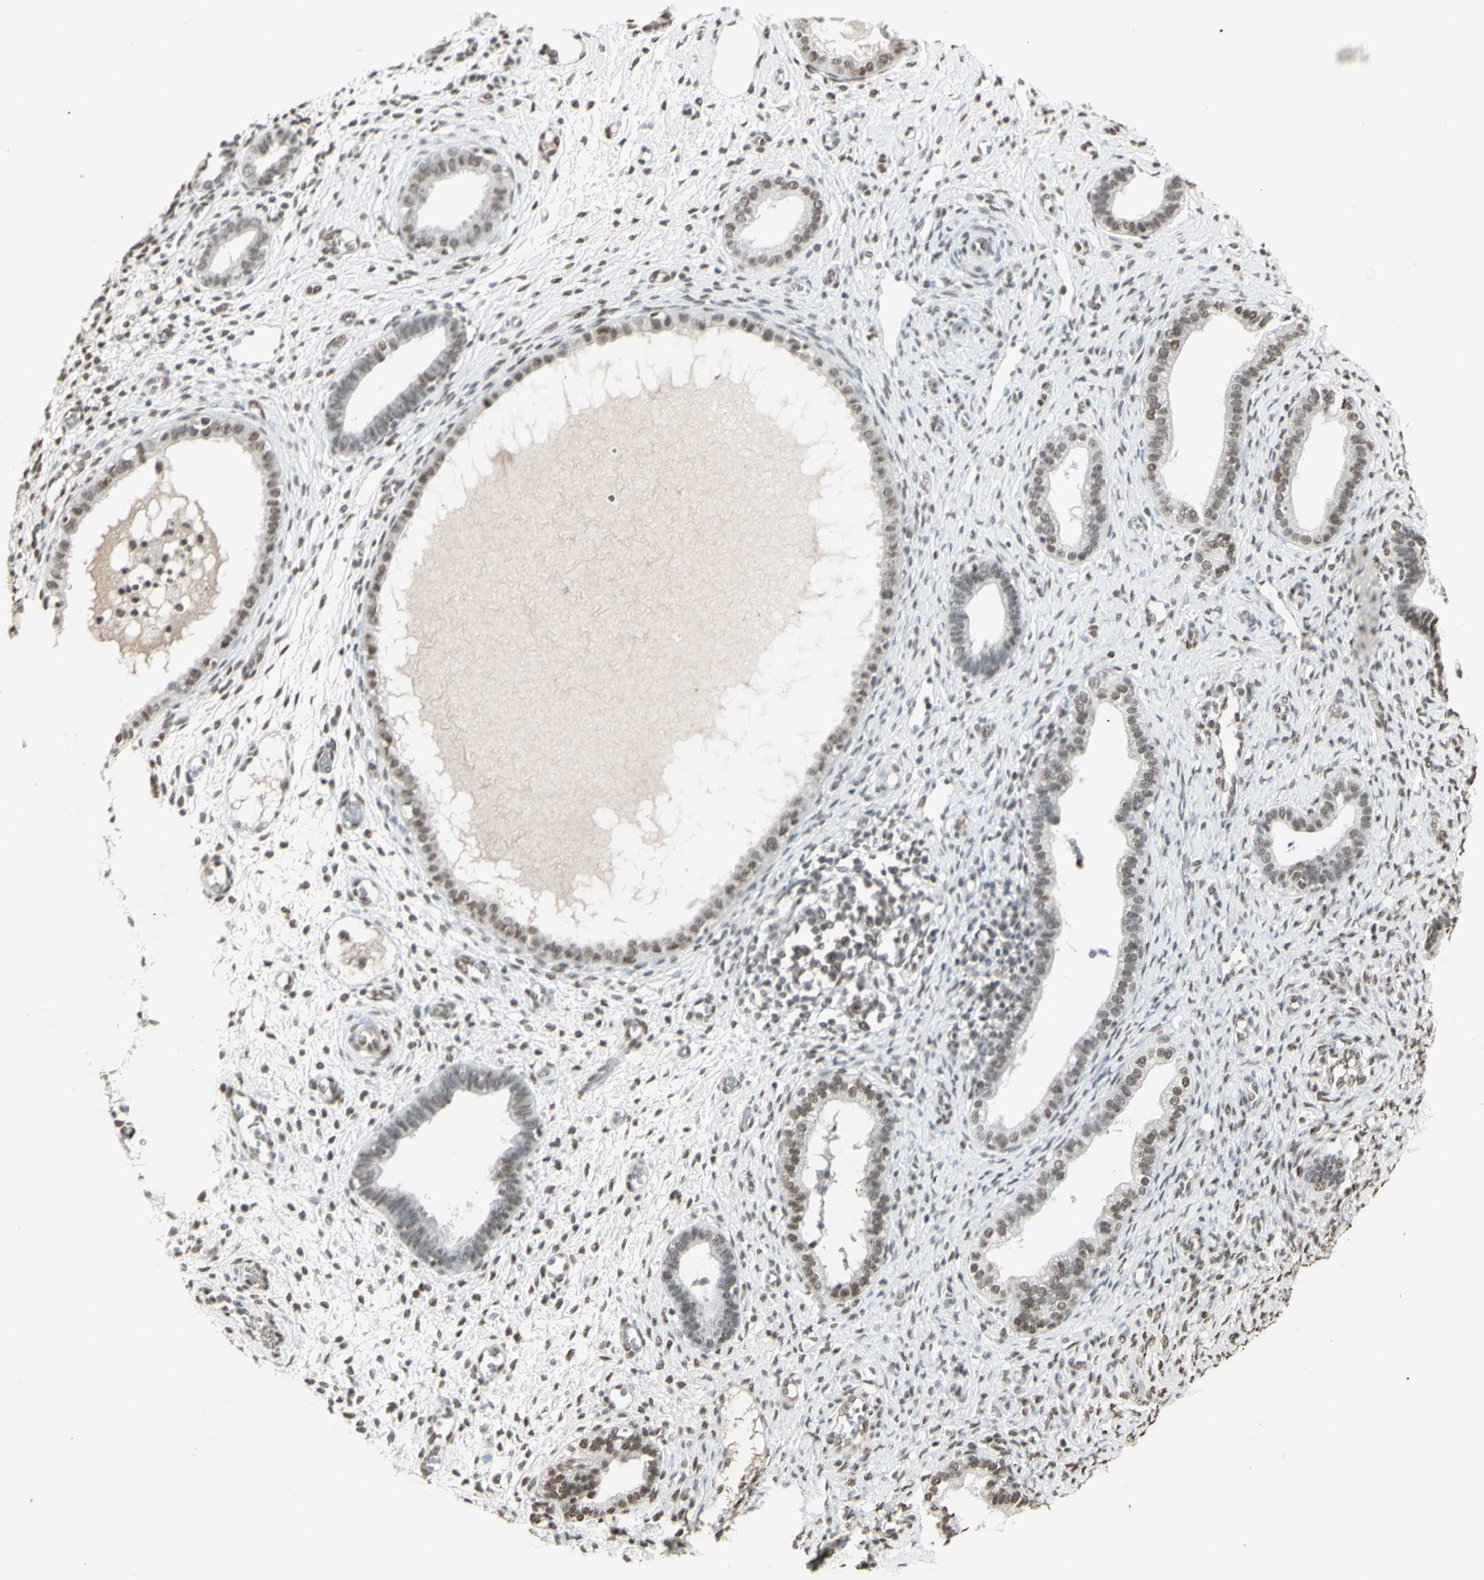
{"staining": {"intensity": "weak", "quantity": "25%-75%", "location": "nuclear"}, "tissue": "endometrium", "cell_type": "Cells in endometrial stroma", "image_type": "normal", "snomed": [{"axis": "morphology", "description": "Normal tissue, NOS"}, {"axis": "topography", "description": "Endometrium"}], "caption": "This is a histology image of immunohistochemistry (IHC) staining of normal endometrium, which shows weak positivity in the nuclear of cells in endometrial stroma.", "gene": "TRIM28", "patient": {"sex": "female", "age": 61}}